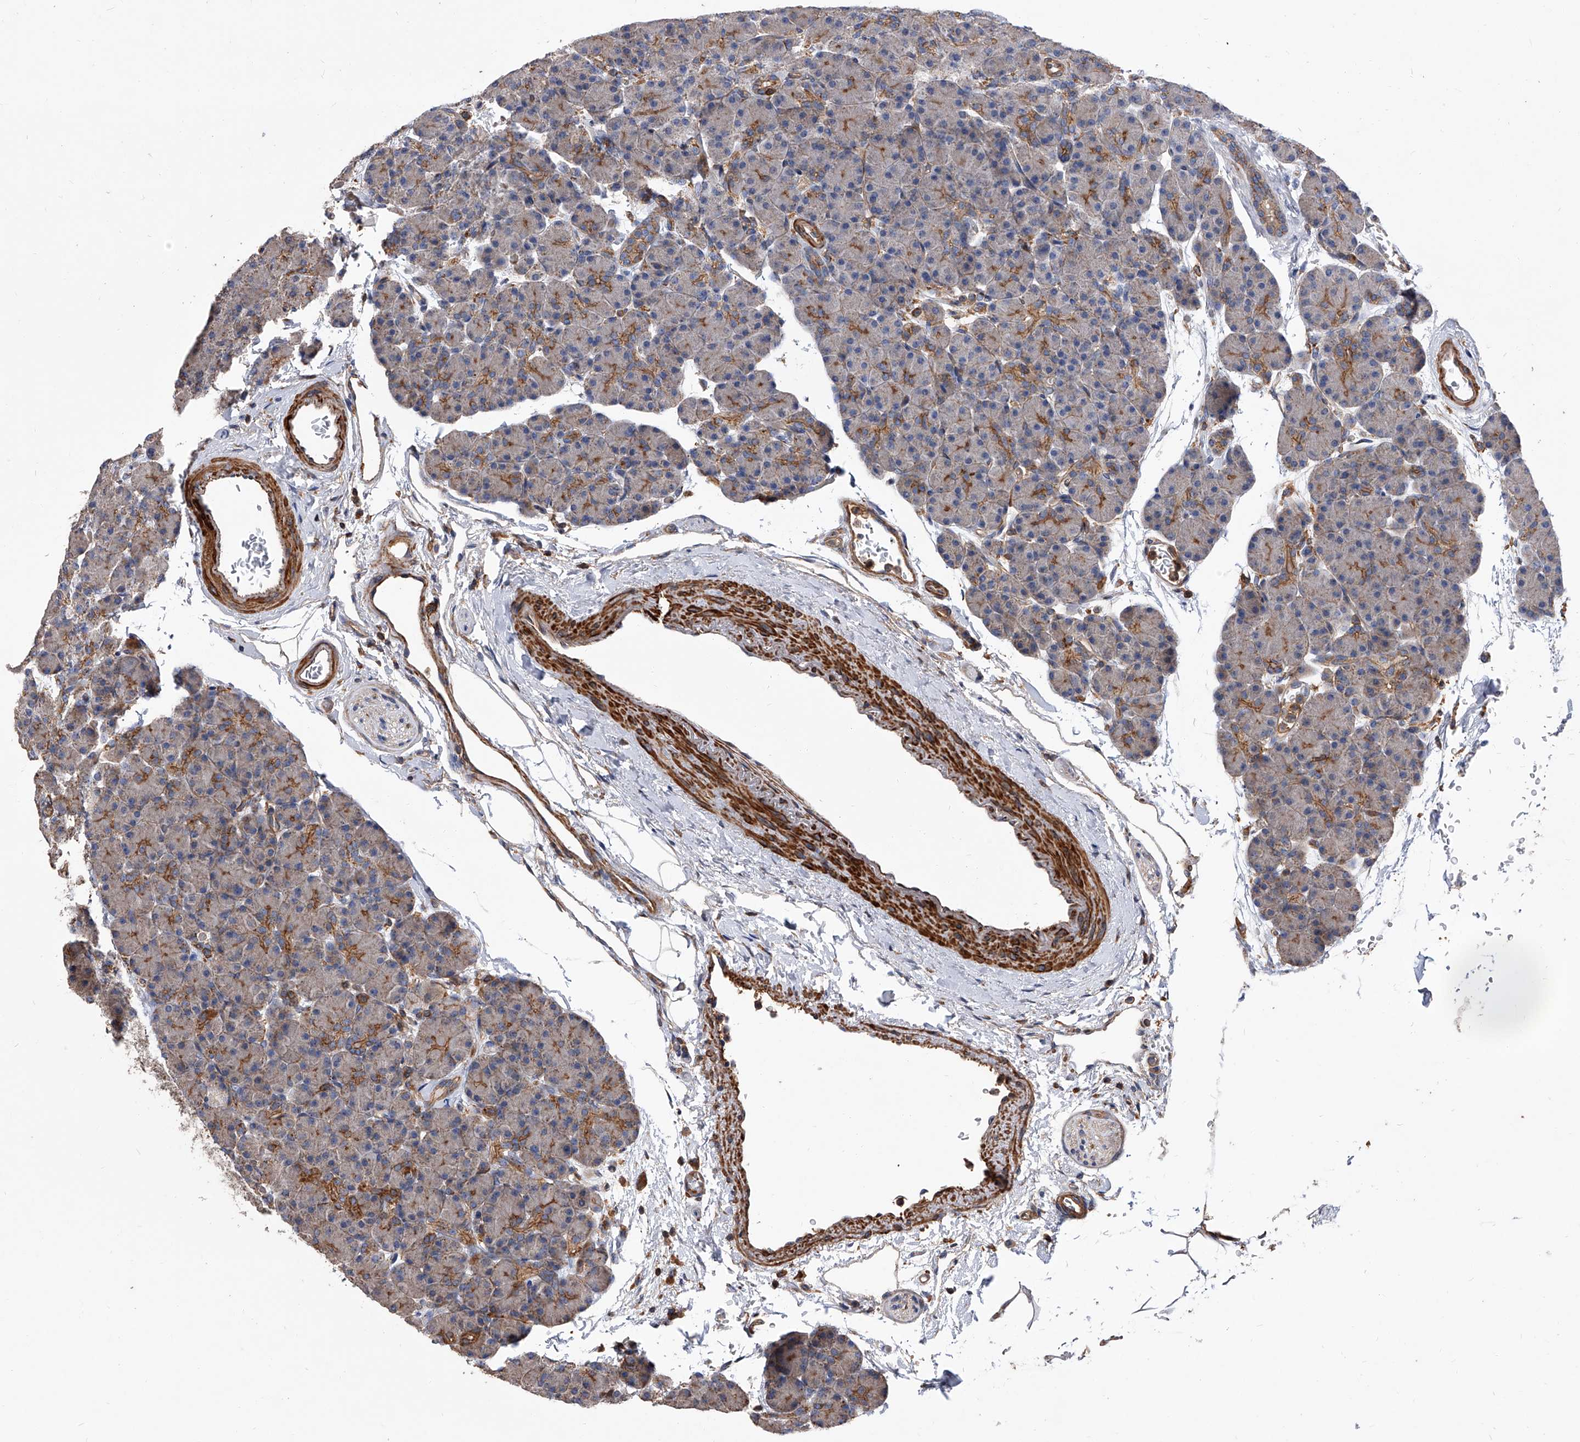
{"staining": {"intensity": "moderate", "quantity": "25%-75%", "location": "cytoplasmic/membranous"}, "tissue": "pancreas", "cell_type": "Exocrine glandular cells", "image_type": "normal", "snomed": [{"axis": "morphology", "description": "Normal tissue, NOS"}, {"axis": "topography", "description": "Pancreas"}], "caption": "IHC micrograph of benign human pancreas stained for a protein (brown), which displays medium levels of moderate cytoplasmic/membranous staining in approximately 25%-75% of exocrine glandular cells.", "gene": "PISD", "patient": {"sex": "female", "age": 43}}